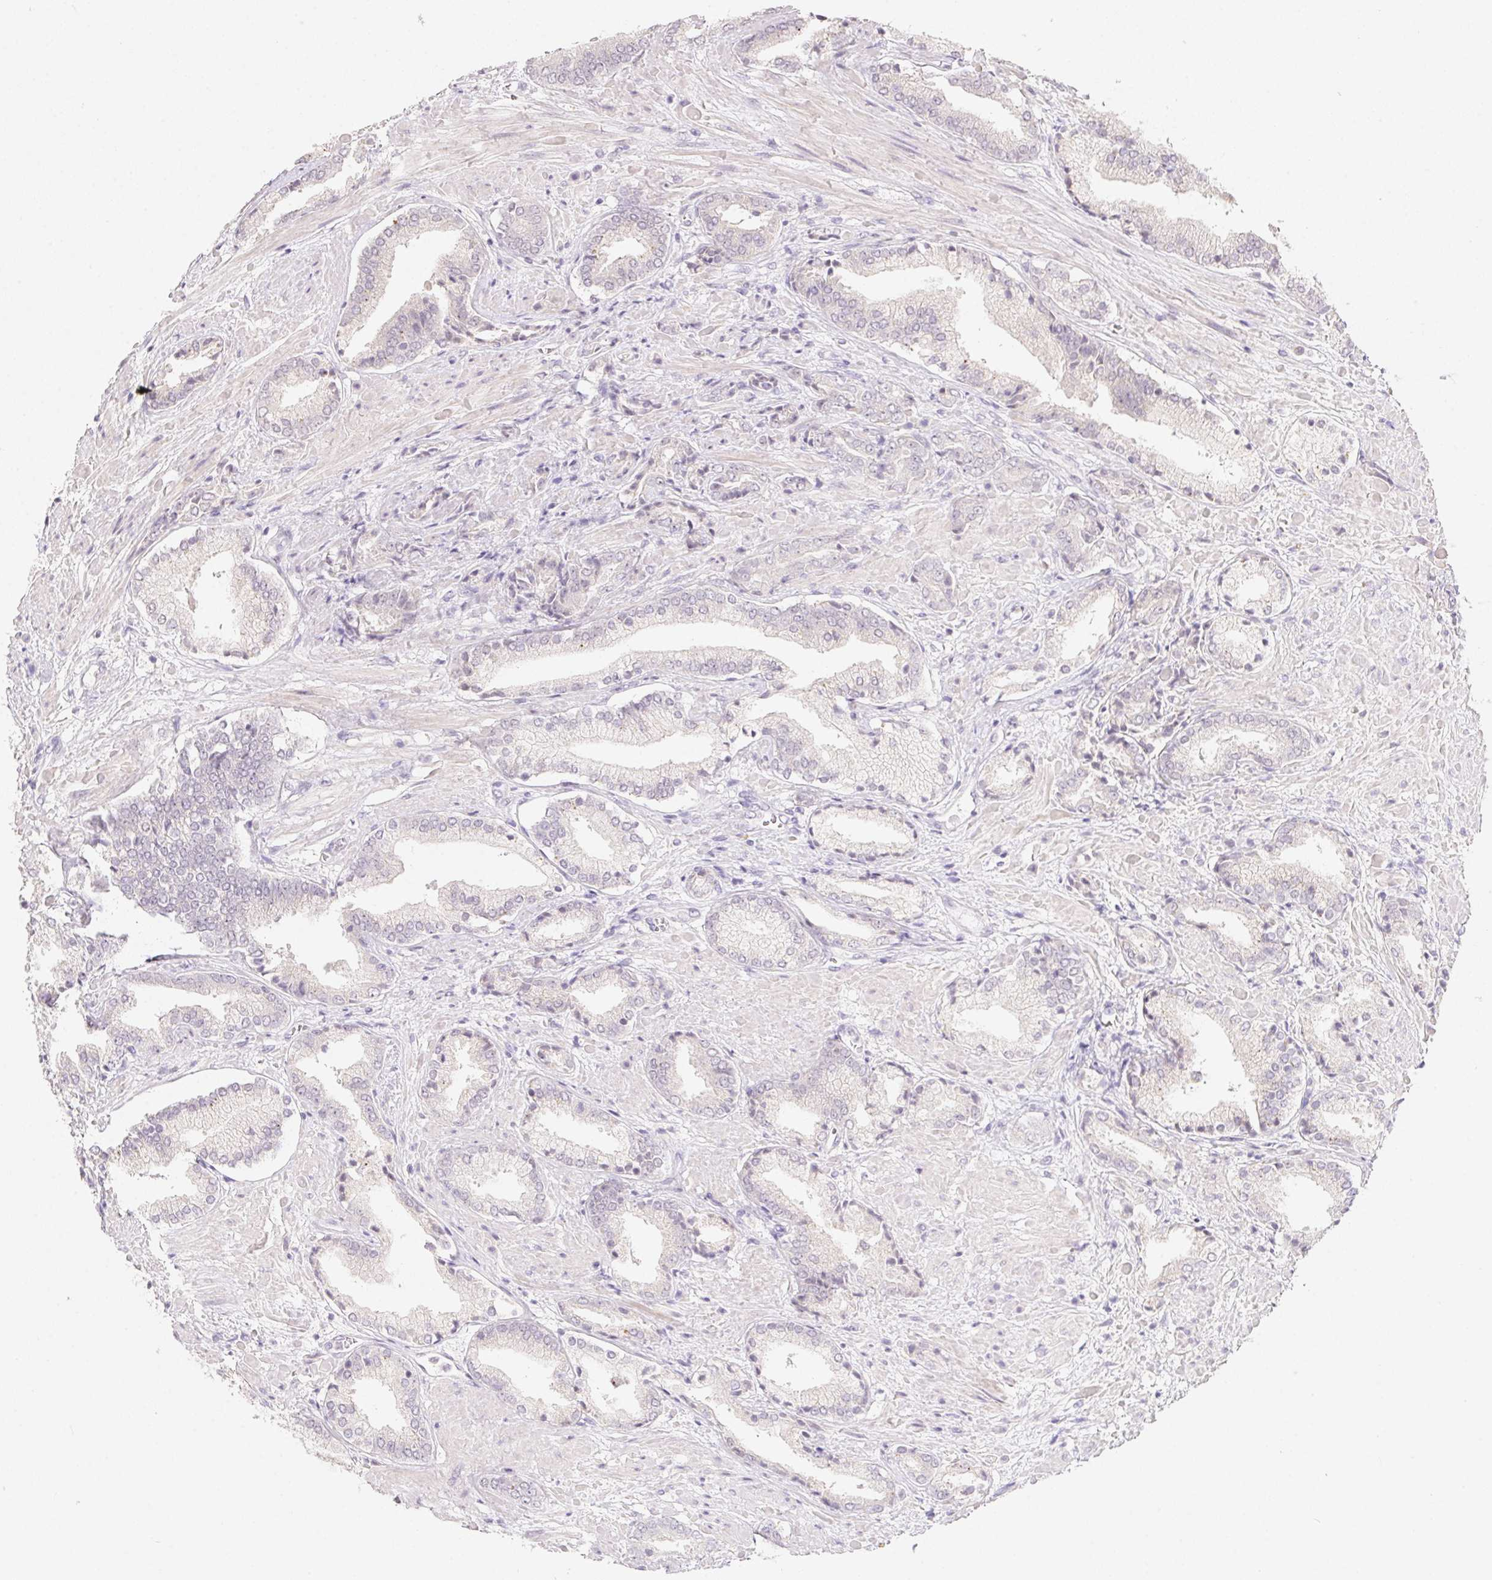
{"staining": {"intensity": "moderate", "quantity": "<25%", "location": "cytoplasmic/membranous"}, "tissue": "prostate cancer", "cell_type": "Tumor cells", "image_type": "cancer", "snomed": [{"axis": "morphology", "description": "Adenocarcinoma, High grade"}, {"axis": "topography", "description": "Prostate"}], "caption": "Immunohistochemistry (IHC) (DAB) staining of prostate cancer shows moderate cytoplasmic/membranous protein positivity in approximately <25% of tumor cells.", "gene": "SLC6A18", "patient": {"sex": "male", "age": 56}}